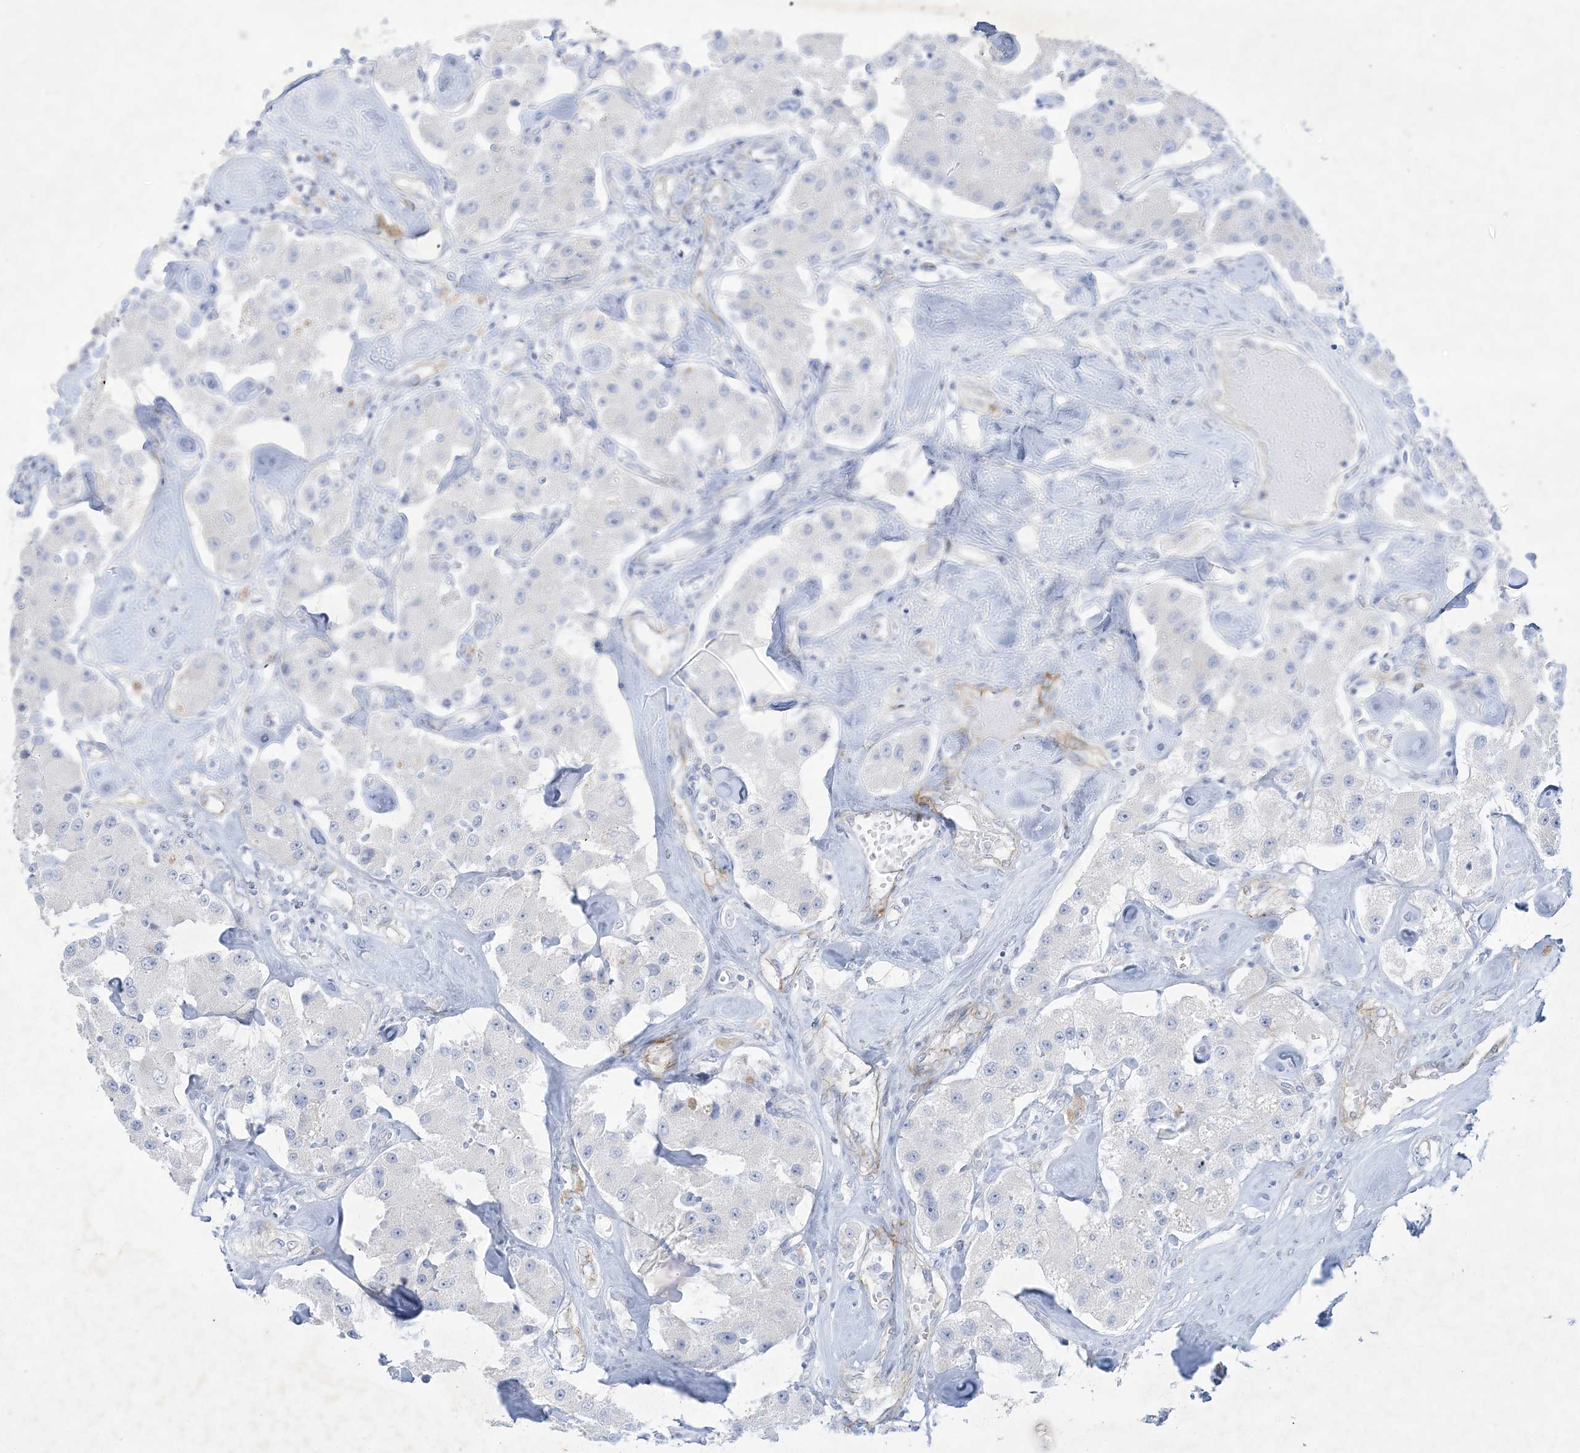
{"staining": {"intensity": "negative", "quantity": "none", "location": "none"}, "tissue": "carcinoid", "cell_type": "Tumor cells", "image_type": "cancer", "snomed": [{"axis": "morphology", "description": "Carcinoid, malignant, NOS"}, {"axis": "topography", "description": "Pancreas"}], "caption": "Immunohistochemical staining of human malignant carcinoid shows no significant staining in tumor cells.", "gene": "B3GNT7", "patient": {"sex": "male", "age": 41}}